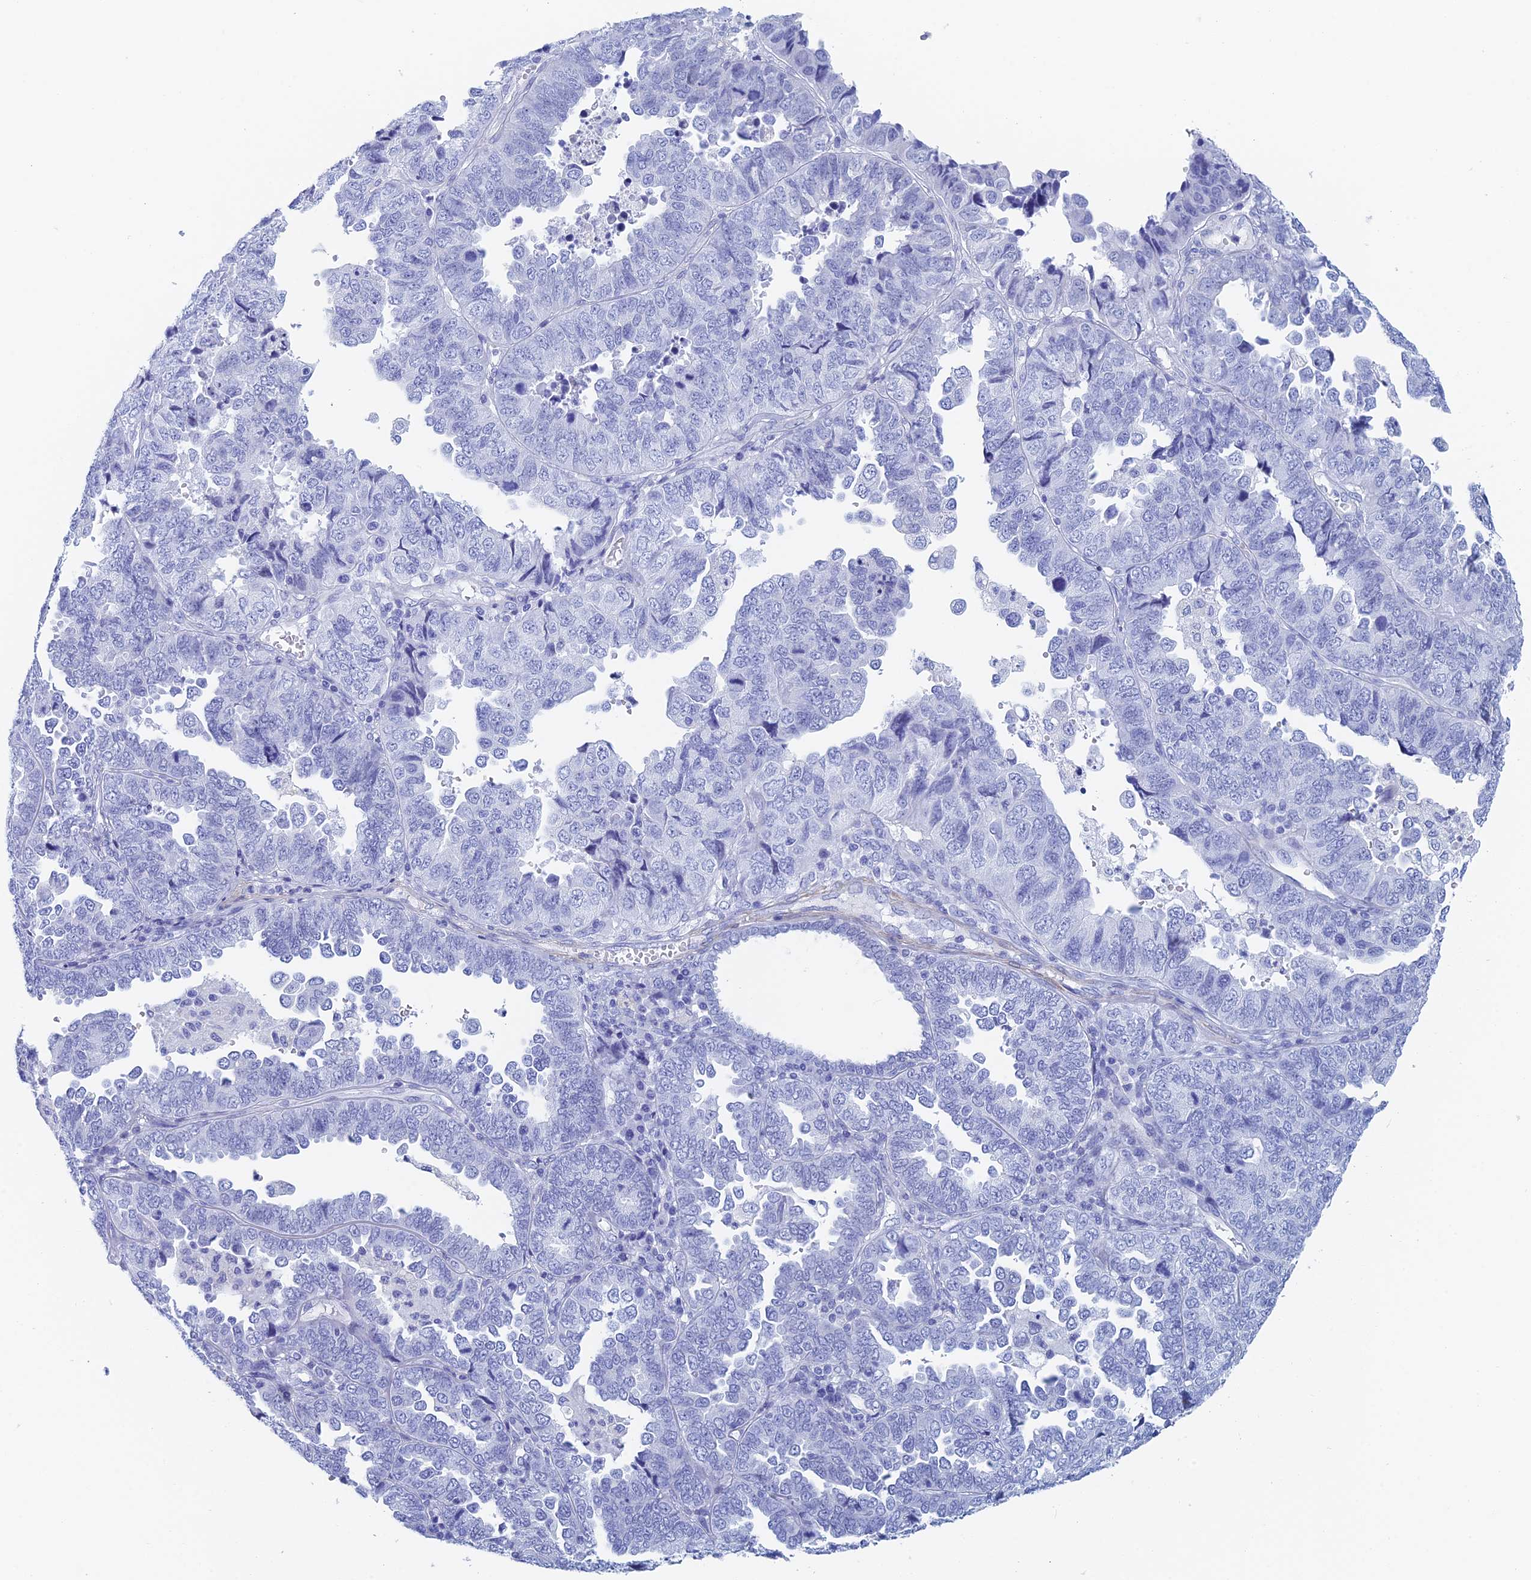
{"staining": {"intensity": "negative", "quantity": "none", "location": "none"}, "tissue": "endometrial cancer", "cell_type": "Tumor cells", "image_type": "cancer", "snomed": [{"axis": "morphology", "description": "Adenocarcinoma, NOS"}, {"axis": "topography", "description": "Endometrium"}], "caption": "High magnification brightfield microscopy of adenocarcinoma (endometrial) stained with DAB (brown) and counterstained with hematoxylin (blue): tumor cells show no significant positivity.", "gene": "KCNK18", "patient": {"sex": "female", "age": 79}}